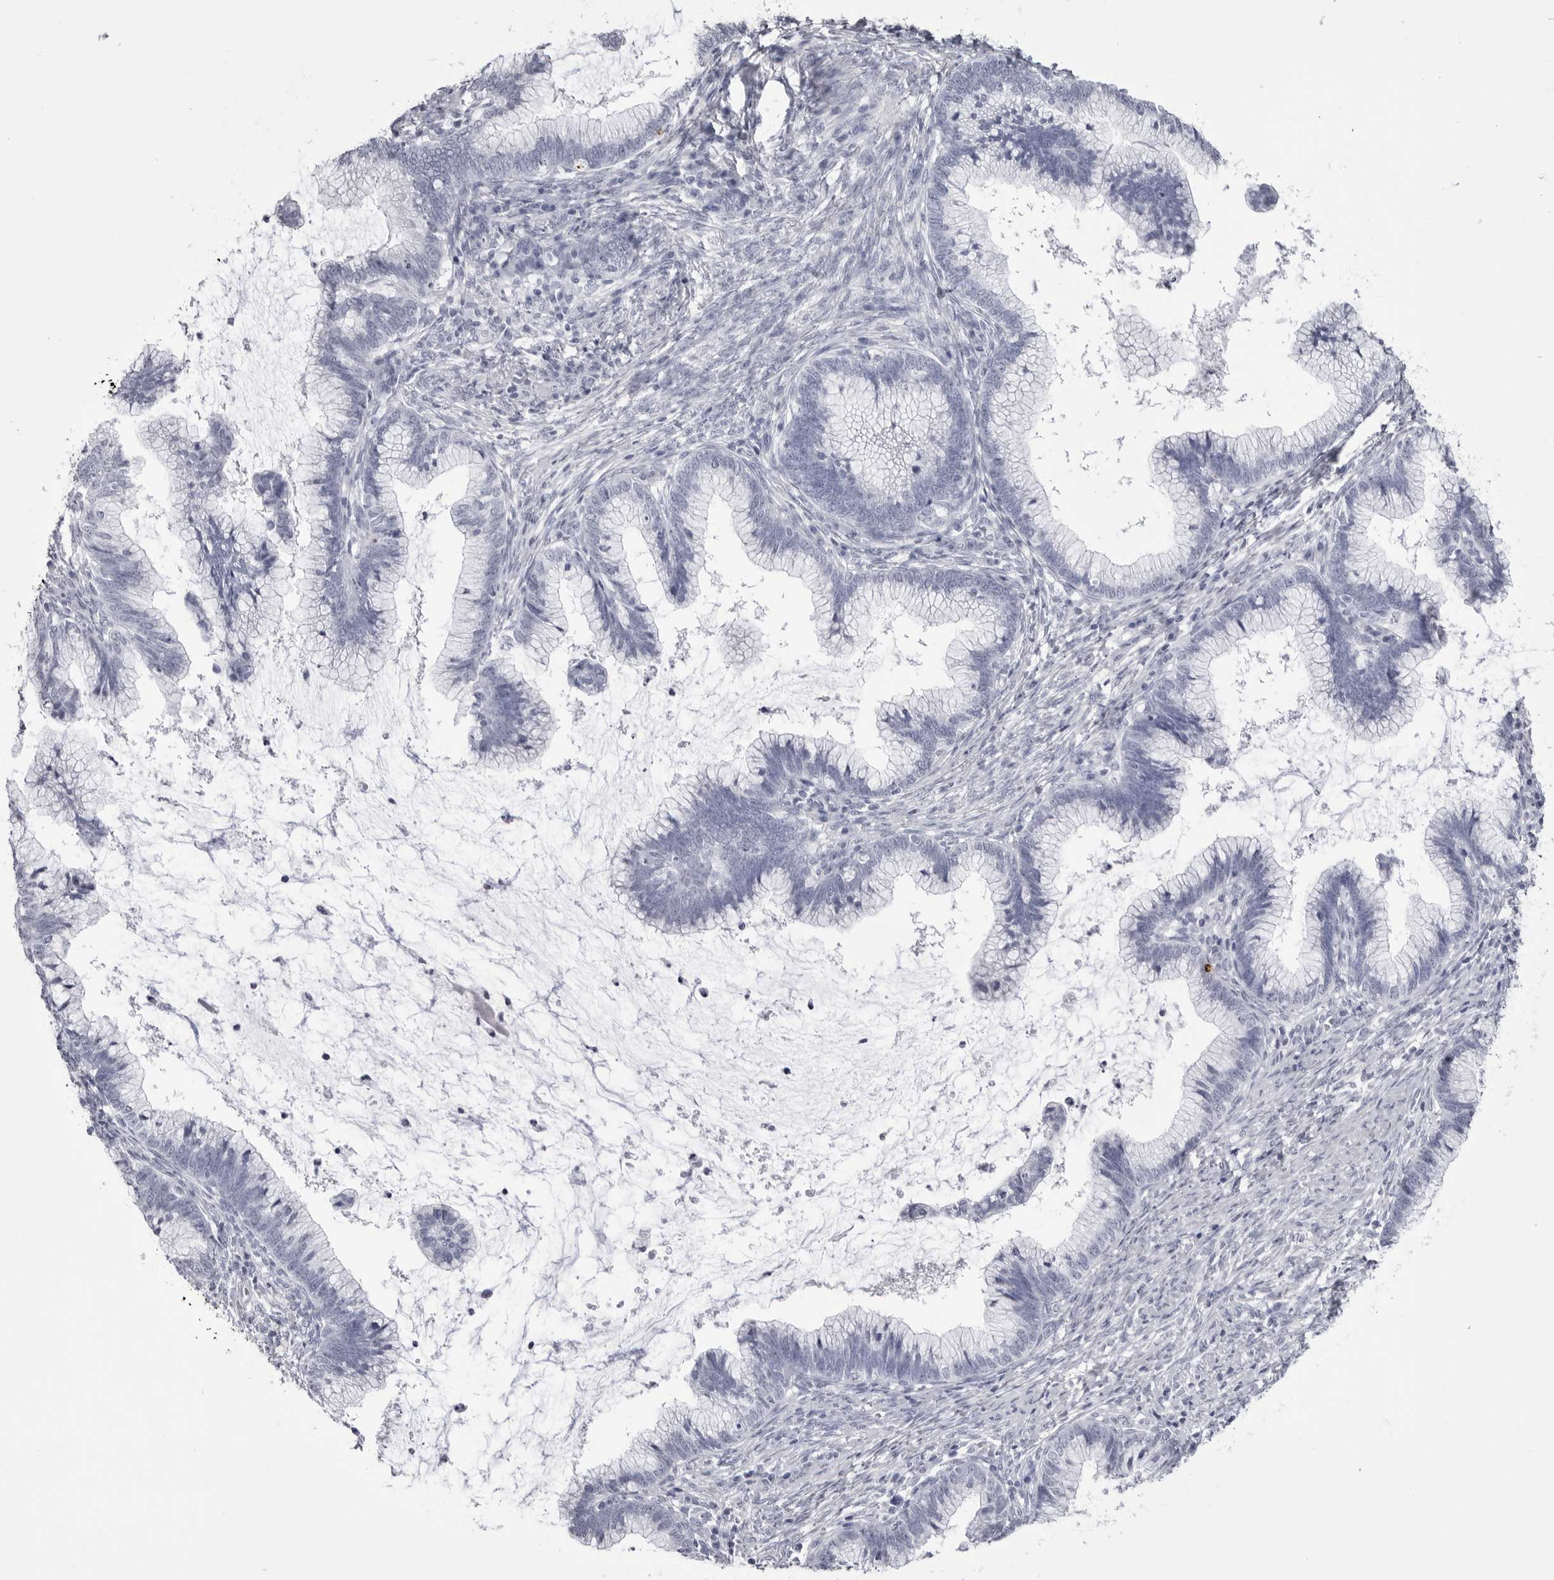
{"staining": {"intensity": "negative", "quantity": "none", "location": "none"}, "tissue": "cervical cancer", "cell_type": "Tumor cells", "image_type": "cancer", "snomed": [{"axis": "morphology", "description": "Adenocarcinoma, NOS"}, {"axis": "topography", "description": "Cervix"}], "caption": "The image demonstrates no significant positivity in tumor cells of cervical adenocarcinoma.", "gene": "COL26A1", "patient": {"sex": "female", "age": 36}}